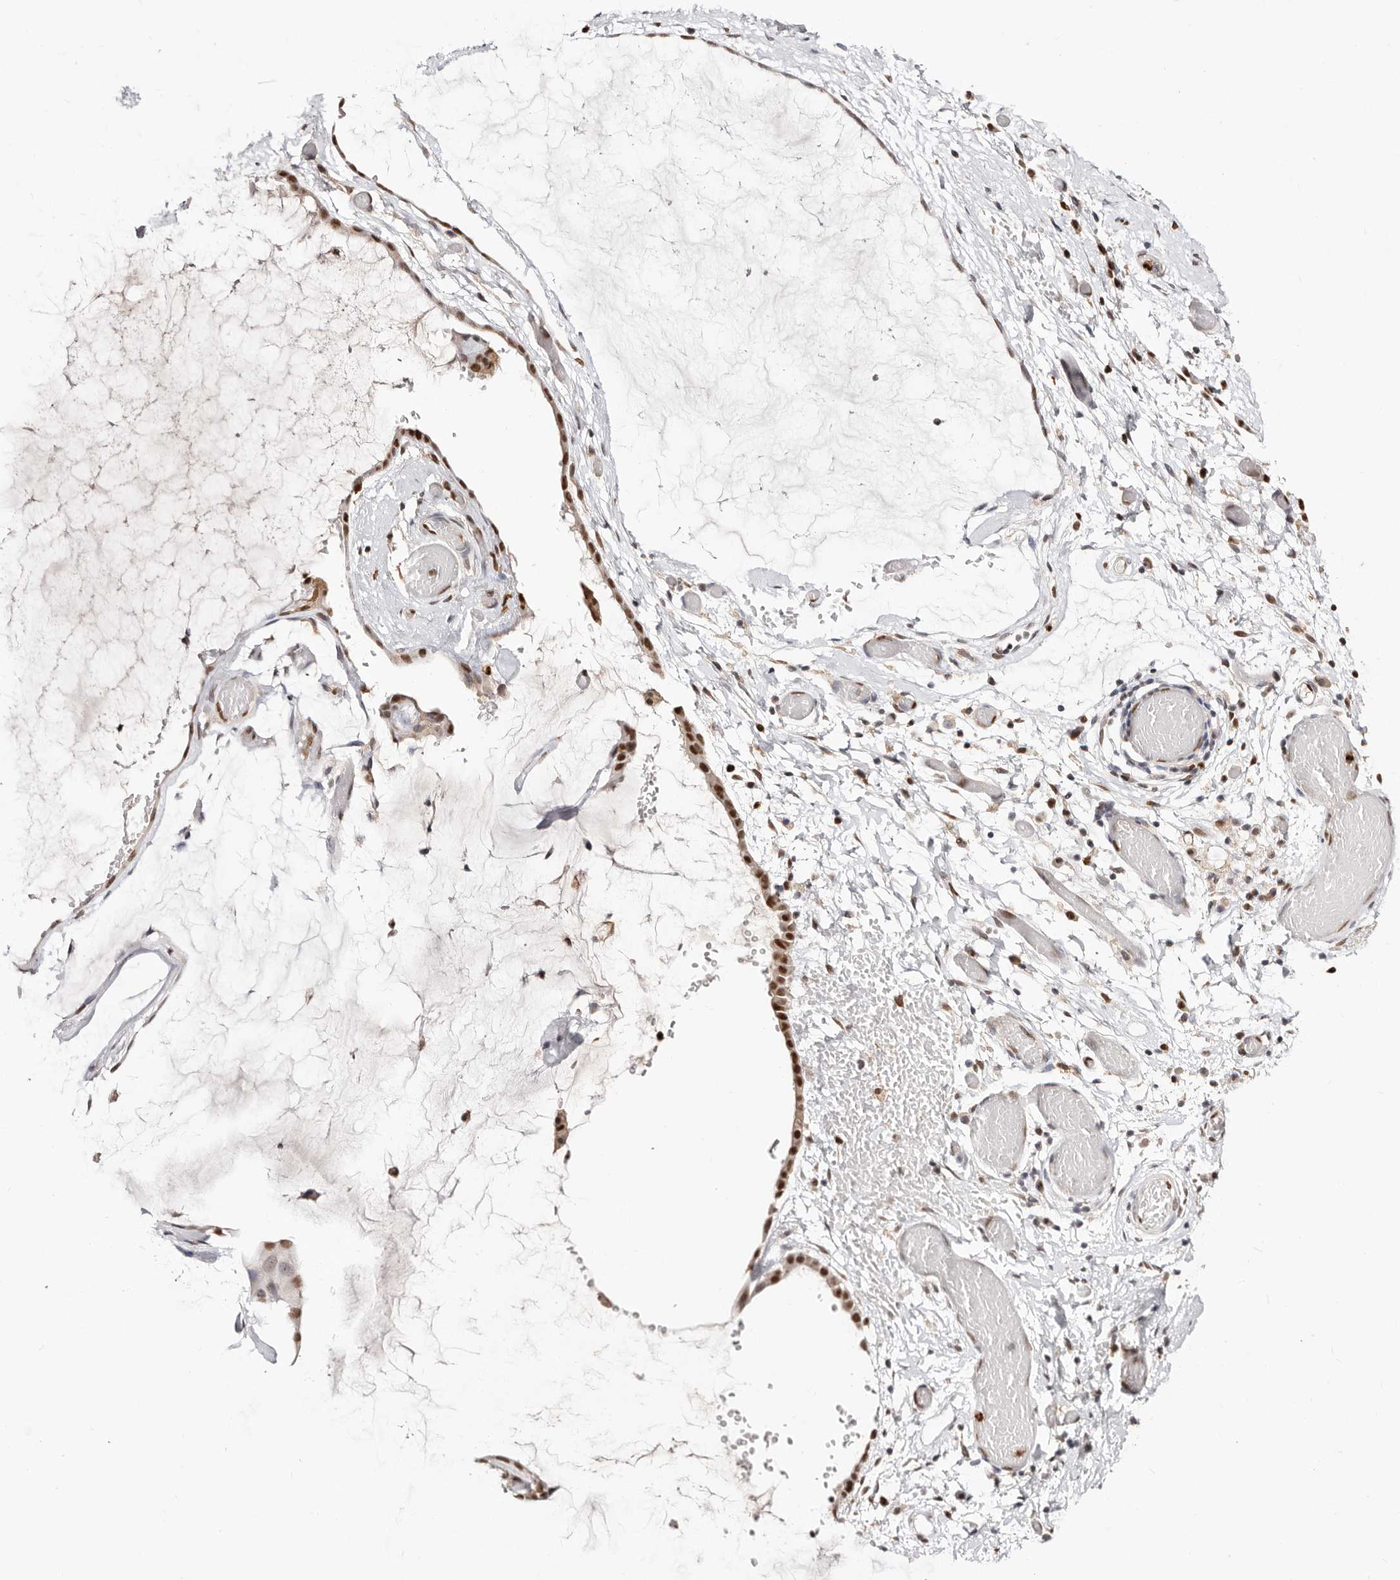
{"staining": {"intensity": "strong", "quantity": ">75%", "location": "nuclear"}, "tissue": "ovarian cancer", "cell_type": "Tumor cells", "image_type": "cancer", "snomed": [{"axis": "morphology", "description": "Cystadenocarcinoma, mucinous, NOS"}, {"axis": "topography", "description": "Ovary"}], "caption": "DAB immunohistochemical staining of human ovarian cancer shows strong nuclear protein positivity in approximately >75% of tumor cells.", "gene": "TKT", "patient": {"sex": "female", "age": 39}}